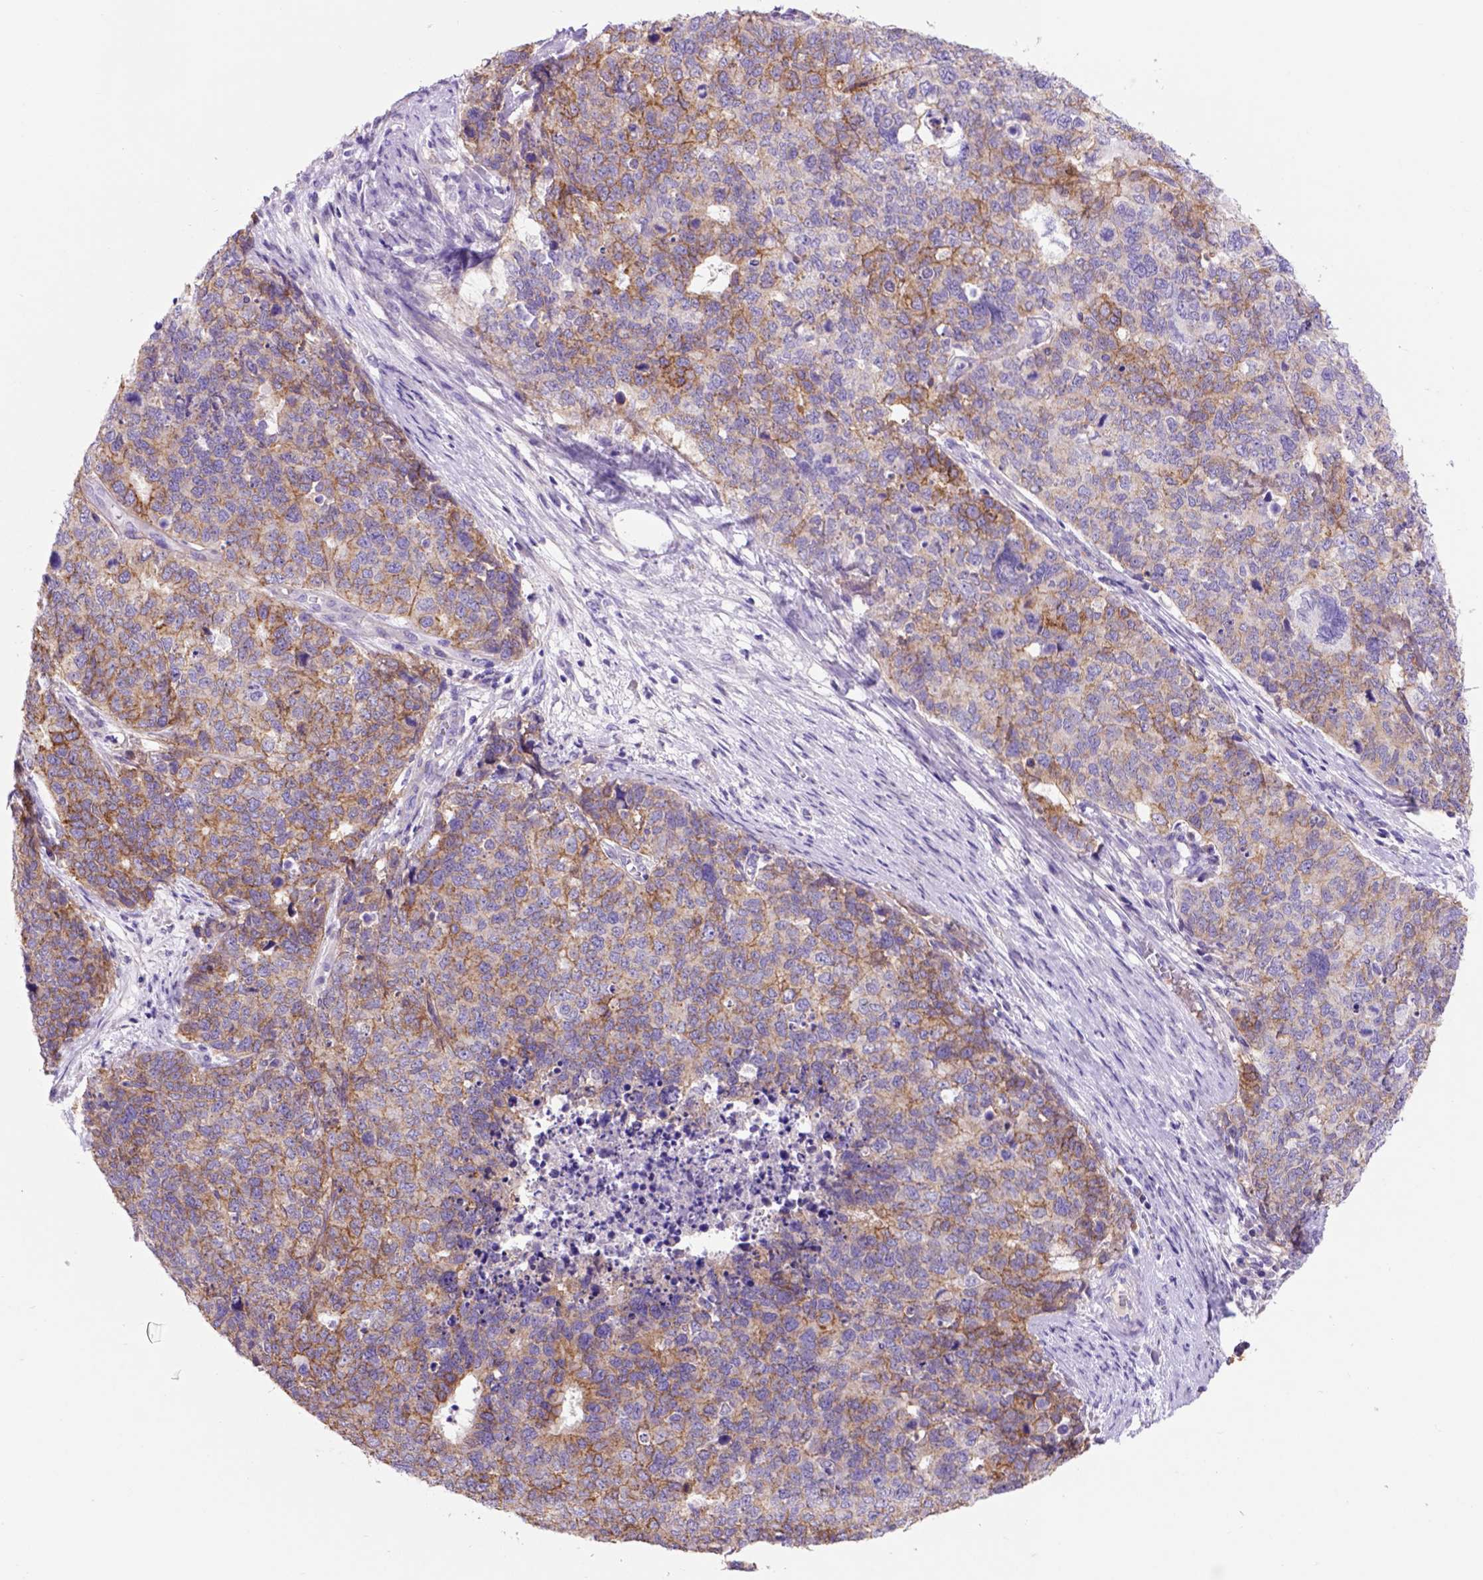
{"staining": {"intensity": "weak", "quantity": ">75%", "location": "cytoplasmic/membranous"}, "tissue": "cervical cancer", "cell_type": "Tumor cells", "image_type": "cancer", "snomed": [{"axis": "morphology", "description": "Squamous cell carcinoma, NOS"}, {"axis": "topography", "description": "Cervix"}], "caption": "Protein staining exhibits weak cytoplasmic/membranous expression in approximately >75% of tumor cells in cervical cancer (squamous cell carcinoma).", "gene": "EGFR", "patient": {"sex": "female", "age": 63}}